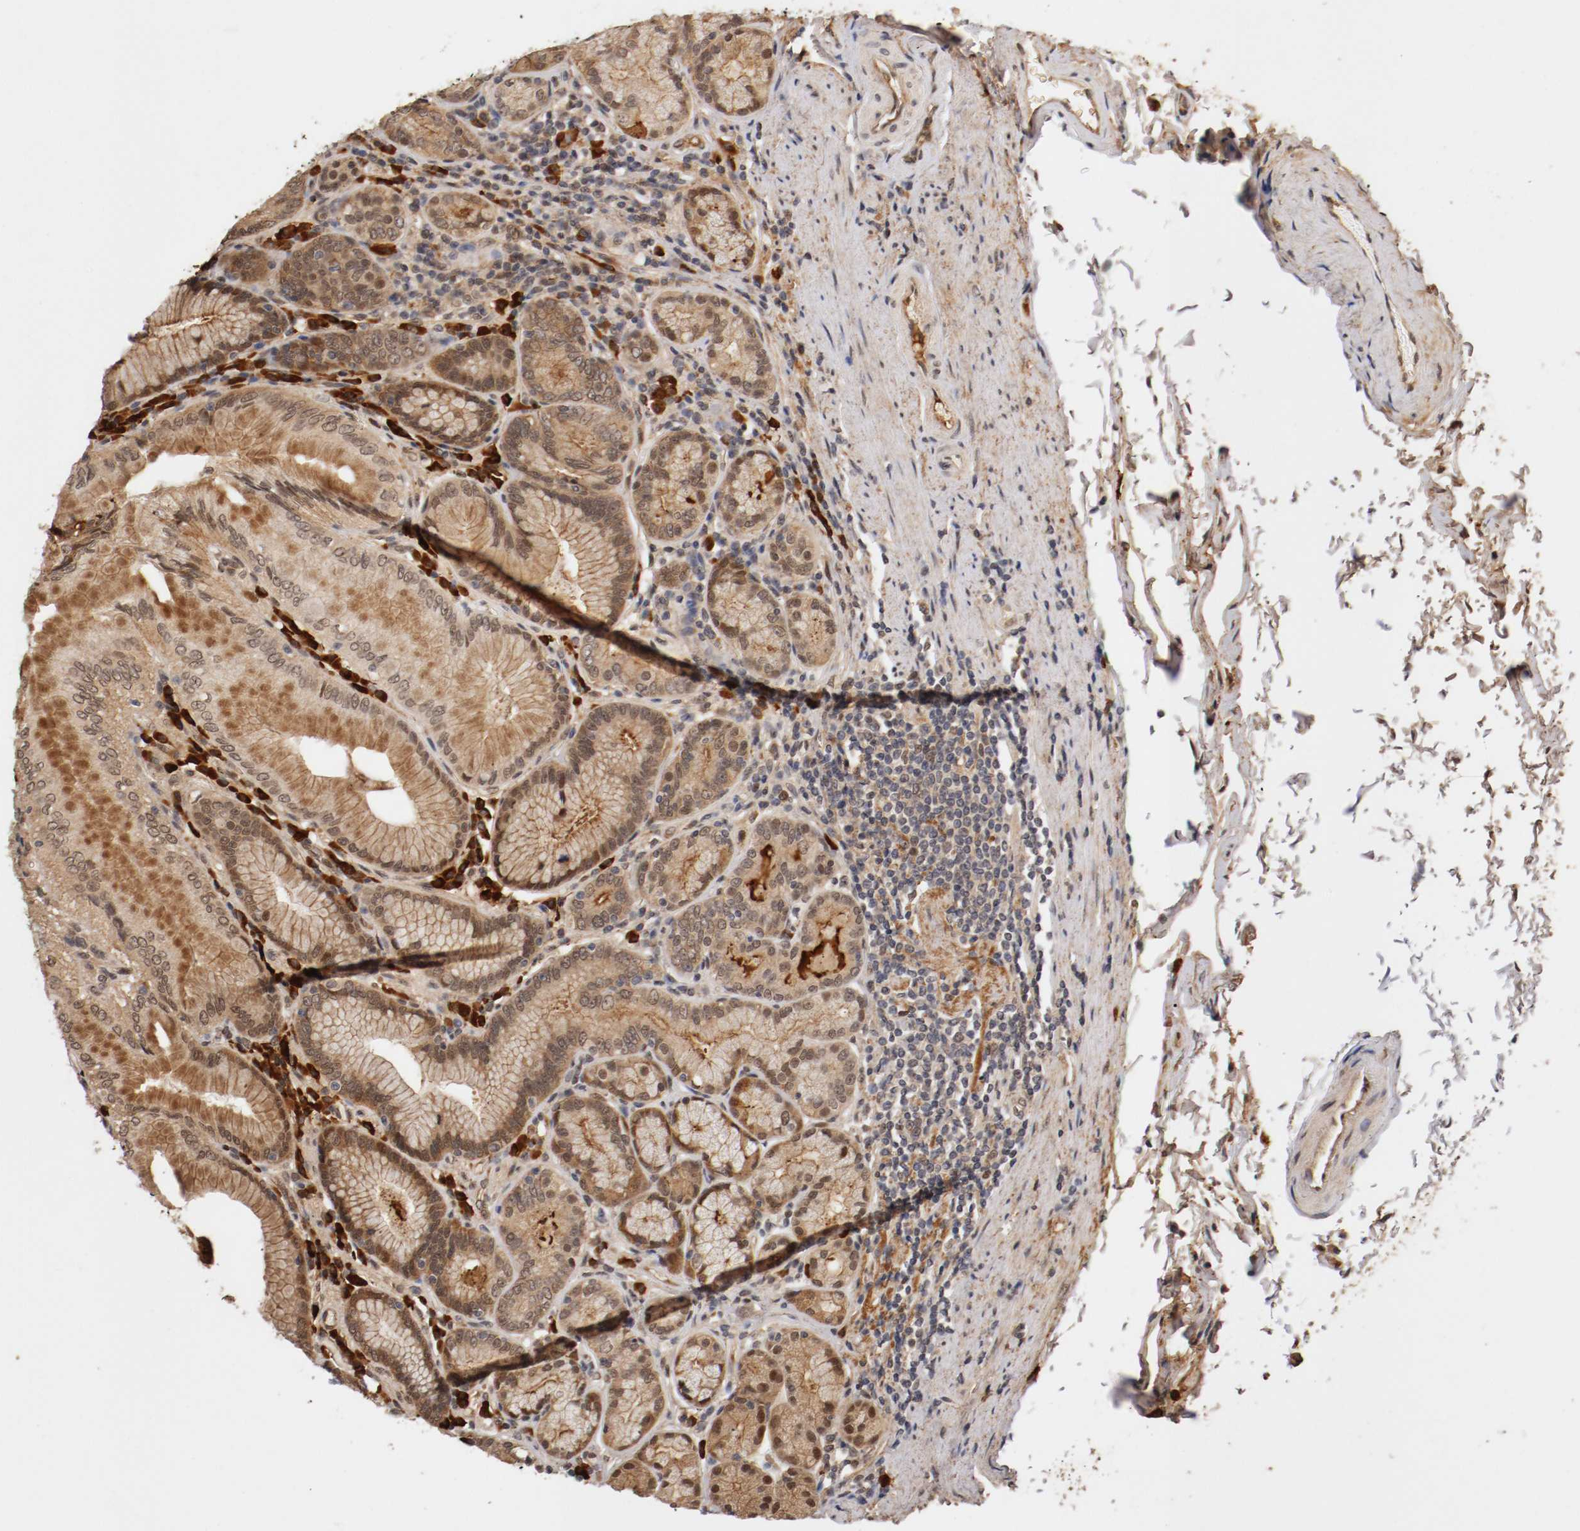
{"staining": {"intensity": "moderate", "quantity": ">75%", "location": "cytoplasmic/membranous,nuclear"}, "tissue": "stomach", "cell_type": "Glandular cells", "image_type": "normal", "snomed": [{"axis": "morphology", "description": "Normal tissue, NOS"}, {"axis": "topography", "description": "Stomach, lower"}], "caption": "The photomicrograph demonstrates a brown stain indicating the presence of a protein in the cytoplasmic/membranous,nuclear of glandular cells in stomach.", "gene": "DNMT3B", "patient": {"sex": "female", "age": 76}}